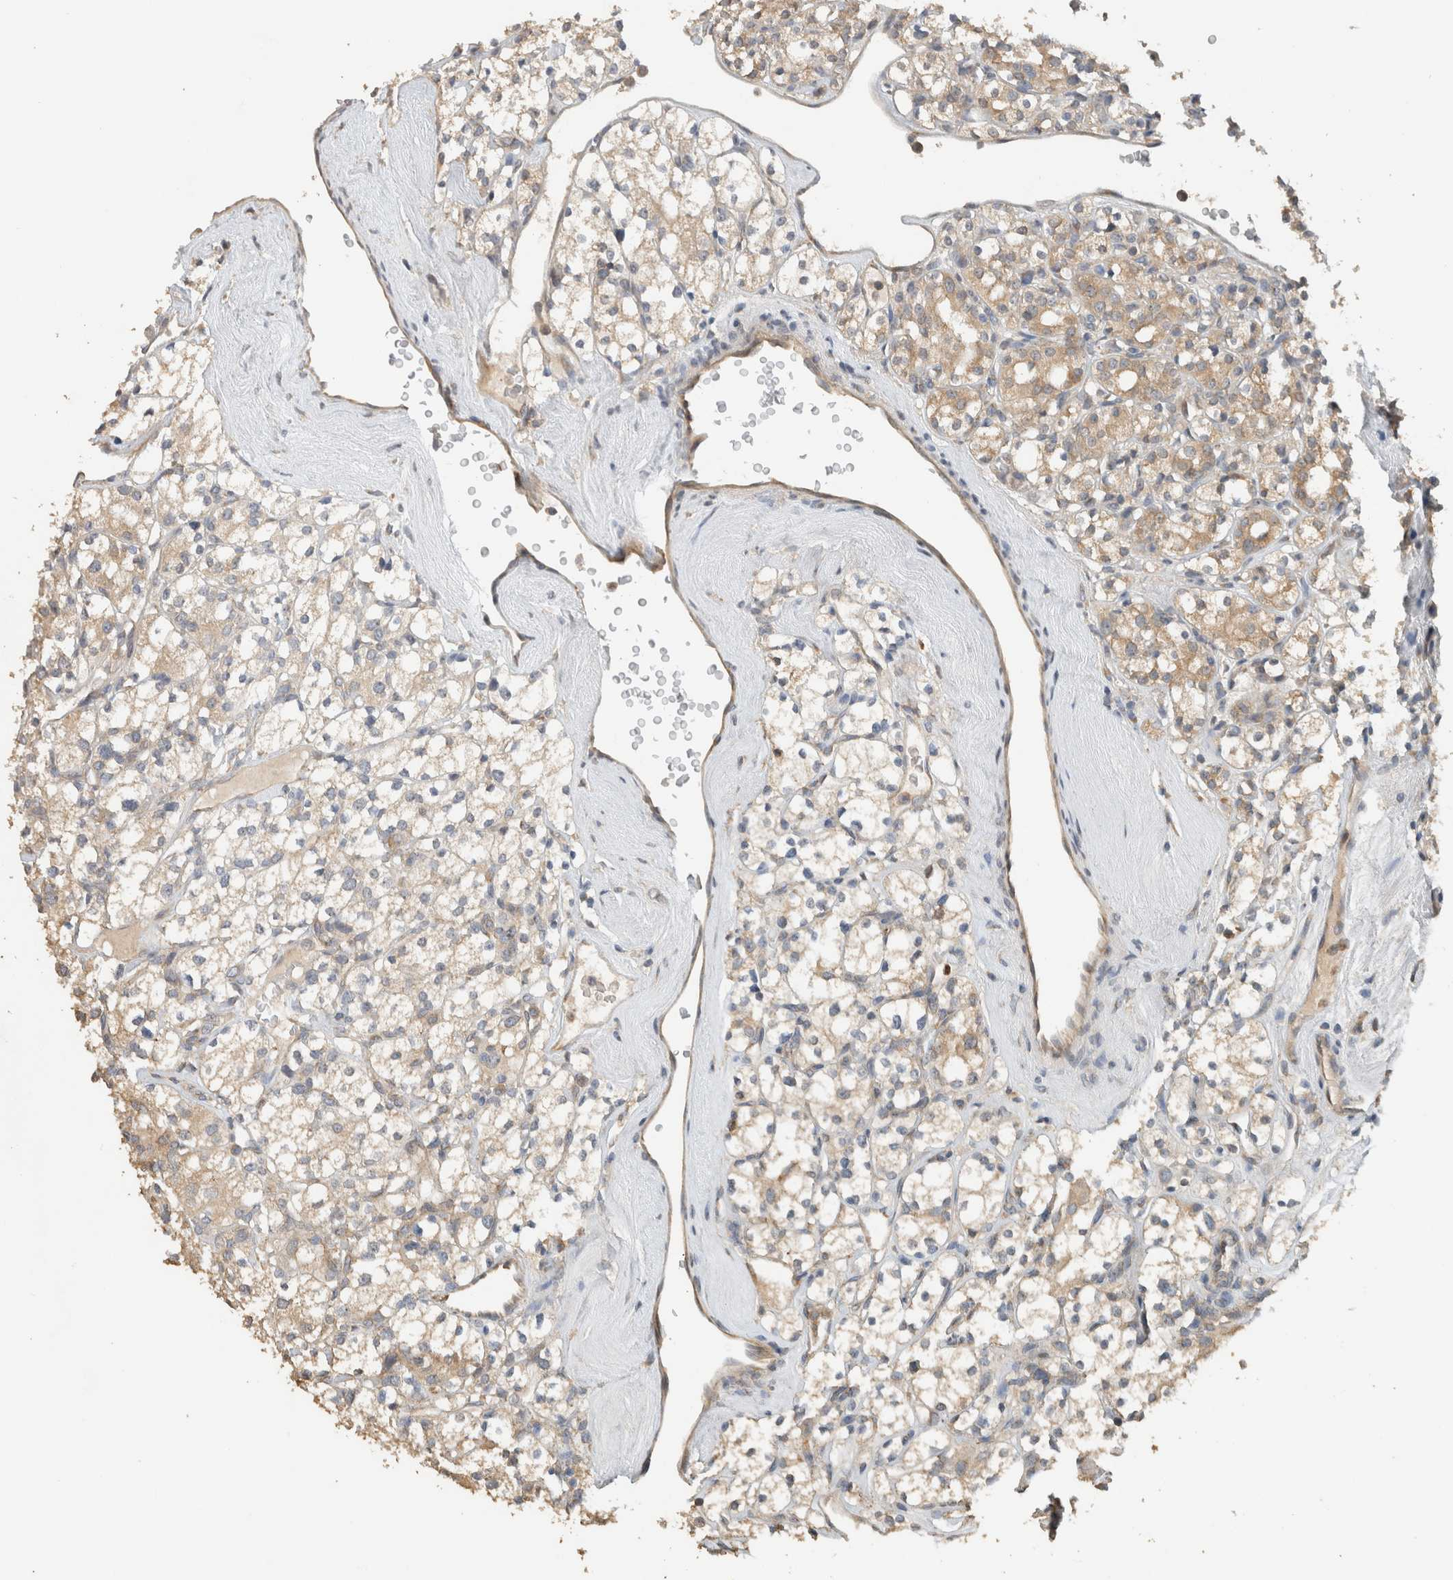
{"staining": {"intensity": "moderate", "quantity": ">75%", "location": "cytoplasmic/membranous"}, "tissue": "renal cancer", "cell_type": "Tumor cells", "image_type": "cancer", "snomed": [{"axis": "morphology", "description": "Adenocarcinoma, NOS"}, {"axis": "topography", "description": "Kidney"}], "caption": "The photomicrograph reveals immunohistochemical staining of adenocarcinoma (renal). There is moderate cytoplasmic/membranous positivity is seen in approximately >75% of tumor cells.", "gene": "PUM1", "patient": {"sex": "male", "age": 77}}